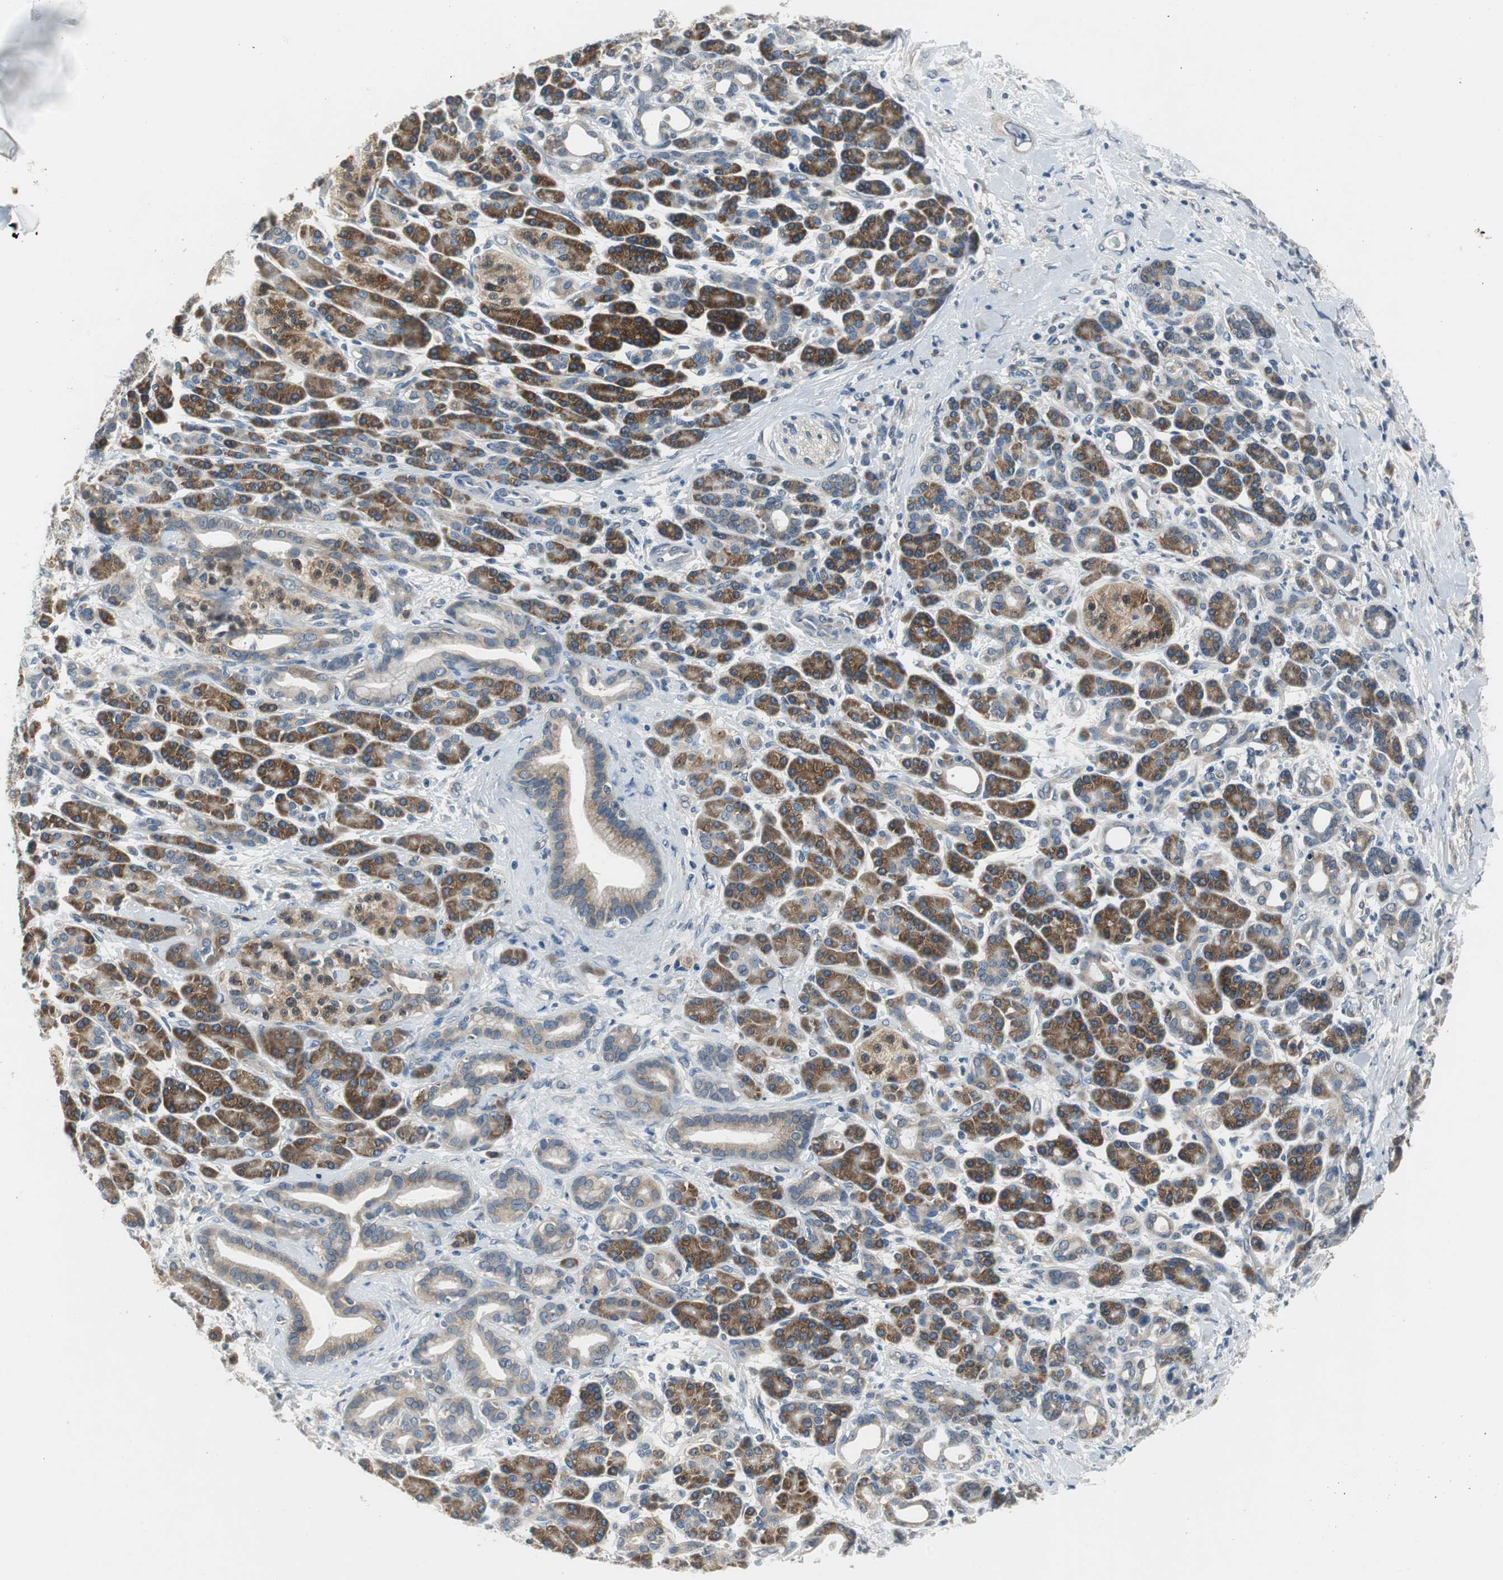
{"staining": {"intensity": "weak", "quantity": ">75%", "location": "cytoplasmic/membranous"}, "tissue": "pancreatic cancer", "cell_type": "Tumor cells", "image_type": "cancer", "snomed": [{"axis": "morphology", "description": "Adenocarcinoma, NOS"}, {"axis": "topography", "description": "Pancreas"}], "caption": "Protein positivity by immunohistochemistry exhibits weak cytoplasmic/membranous positivity in about >75% of tumor cells in pancreatic cancer (adenocarcinoma).", "gene": "PLAA", "patient": {"sex": "female", "age": 77}}